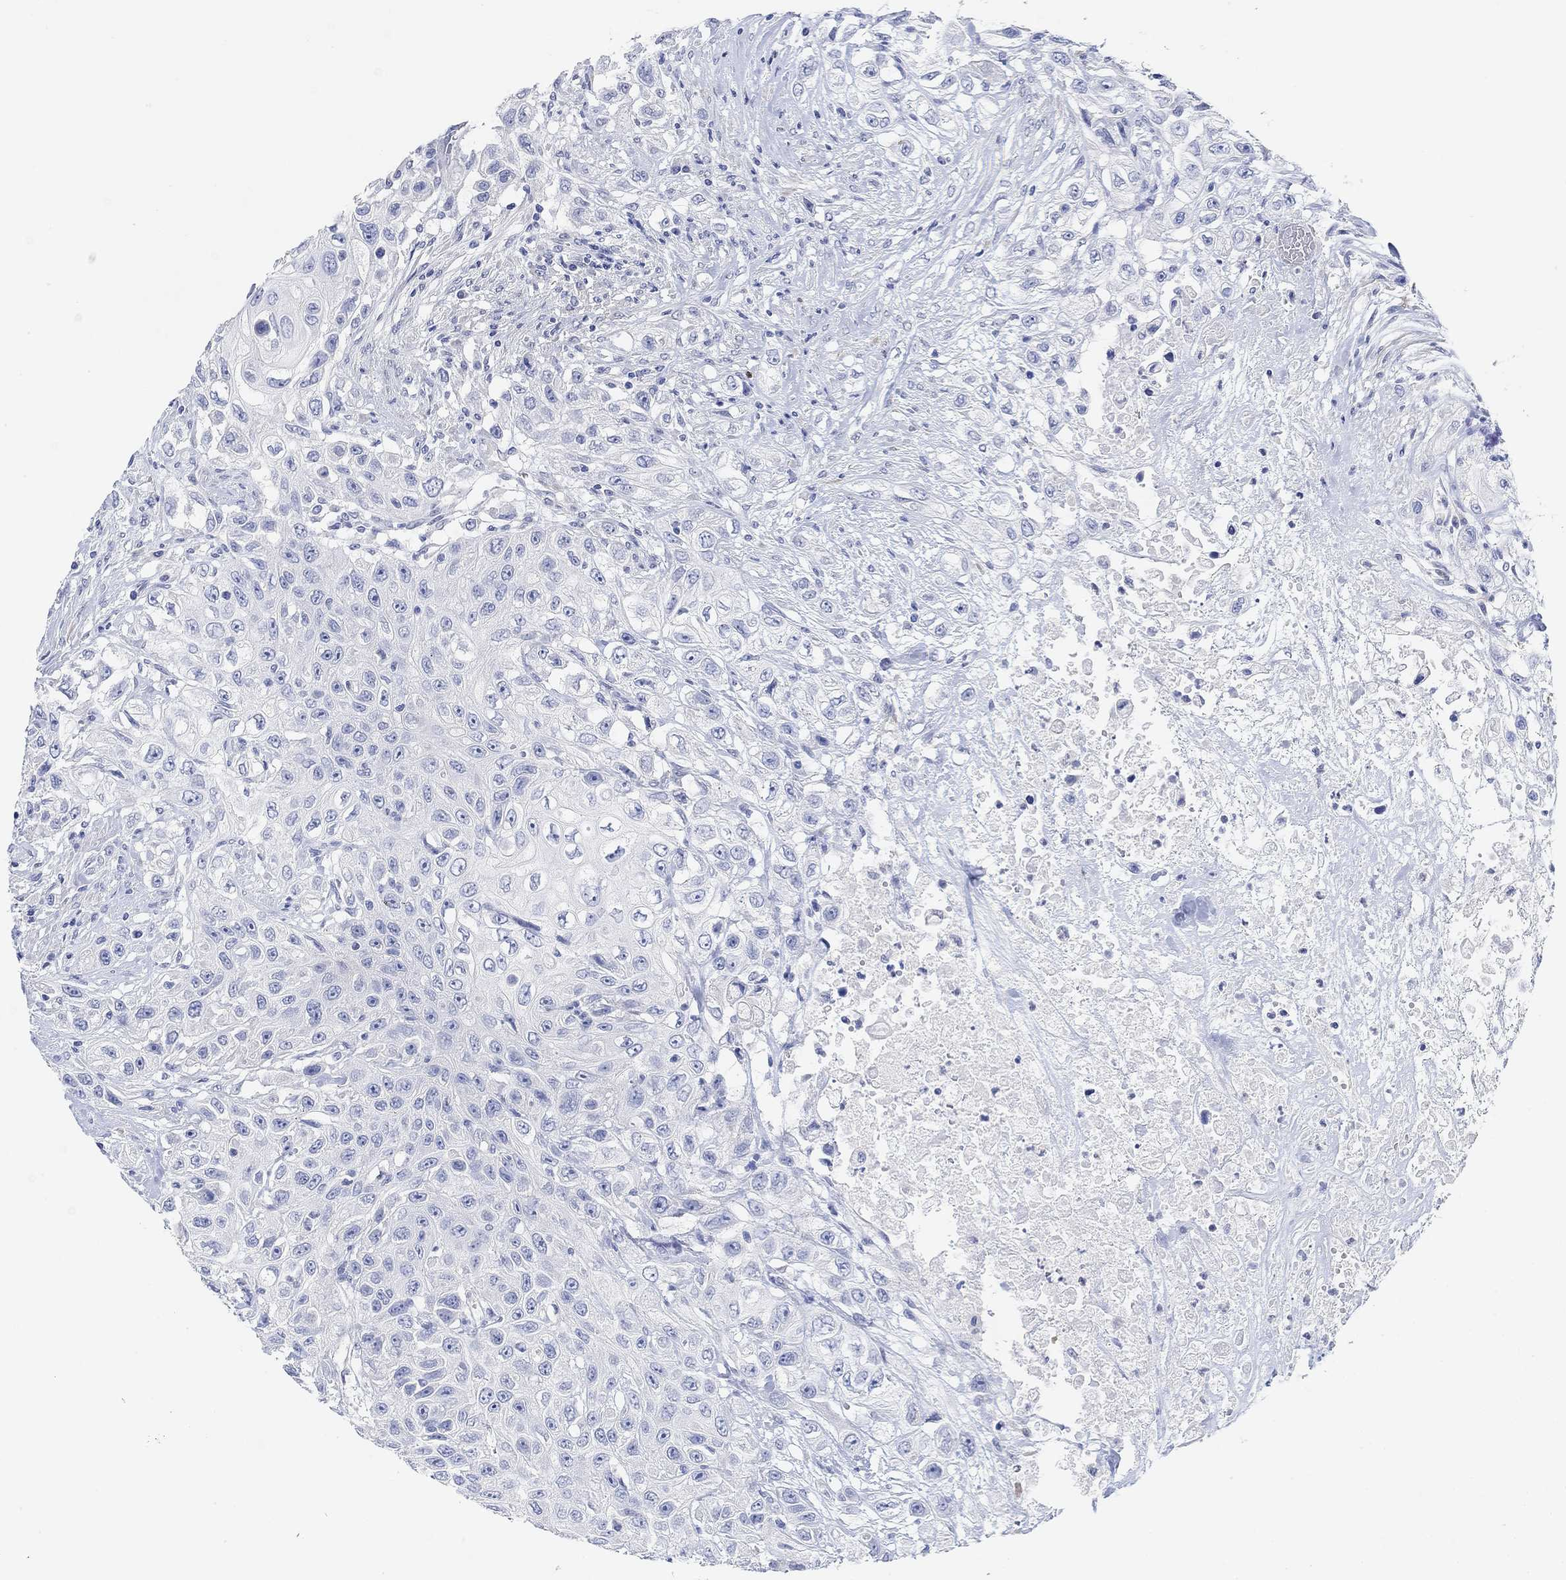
{"staining": {"intensity": "negative", "quantity": "none", "location": "none"}, "tissue": "urothelial cancer", "cell_type": "Tumor cells", "image_type": "cancer", "snomed": [{"axis": "morphology", "description": "Urothelial carcinoma, High grade"}, {"axis": "topography", "description": "Urinary bladder"}], "caption": "Urothelial carcinoma (high-grade) stained for a protein using immunohistochemistry exhibits no staining tumor cells.", "gene": "VAT1L", "patient": {"sex": "female", "age": 56}}